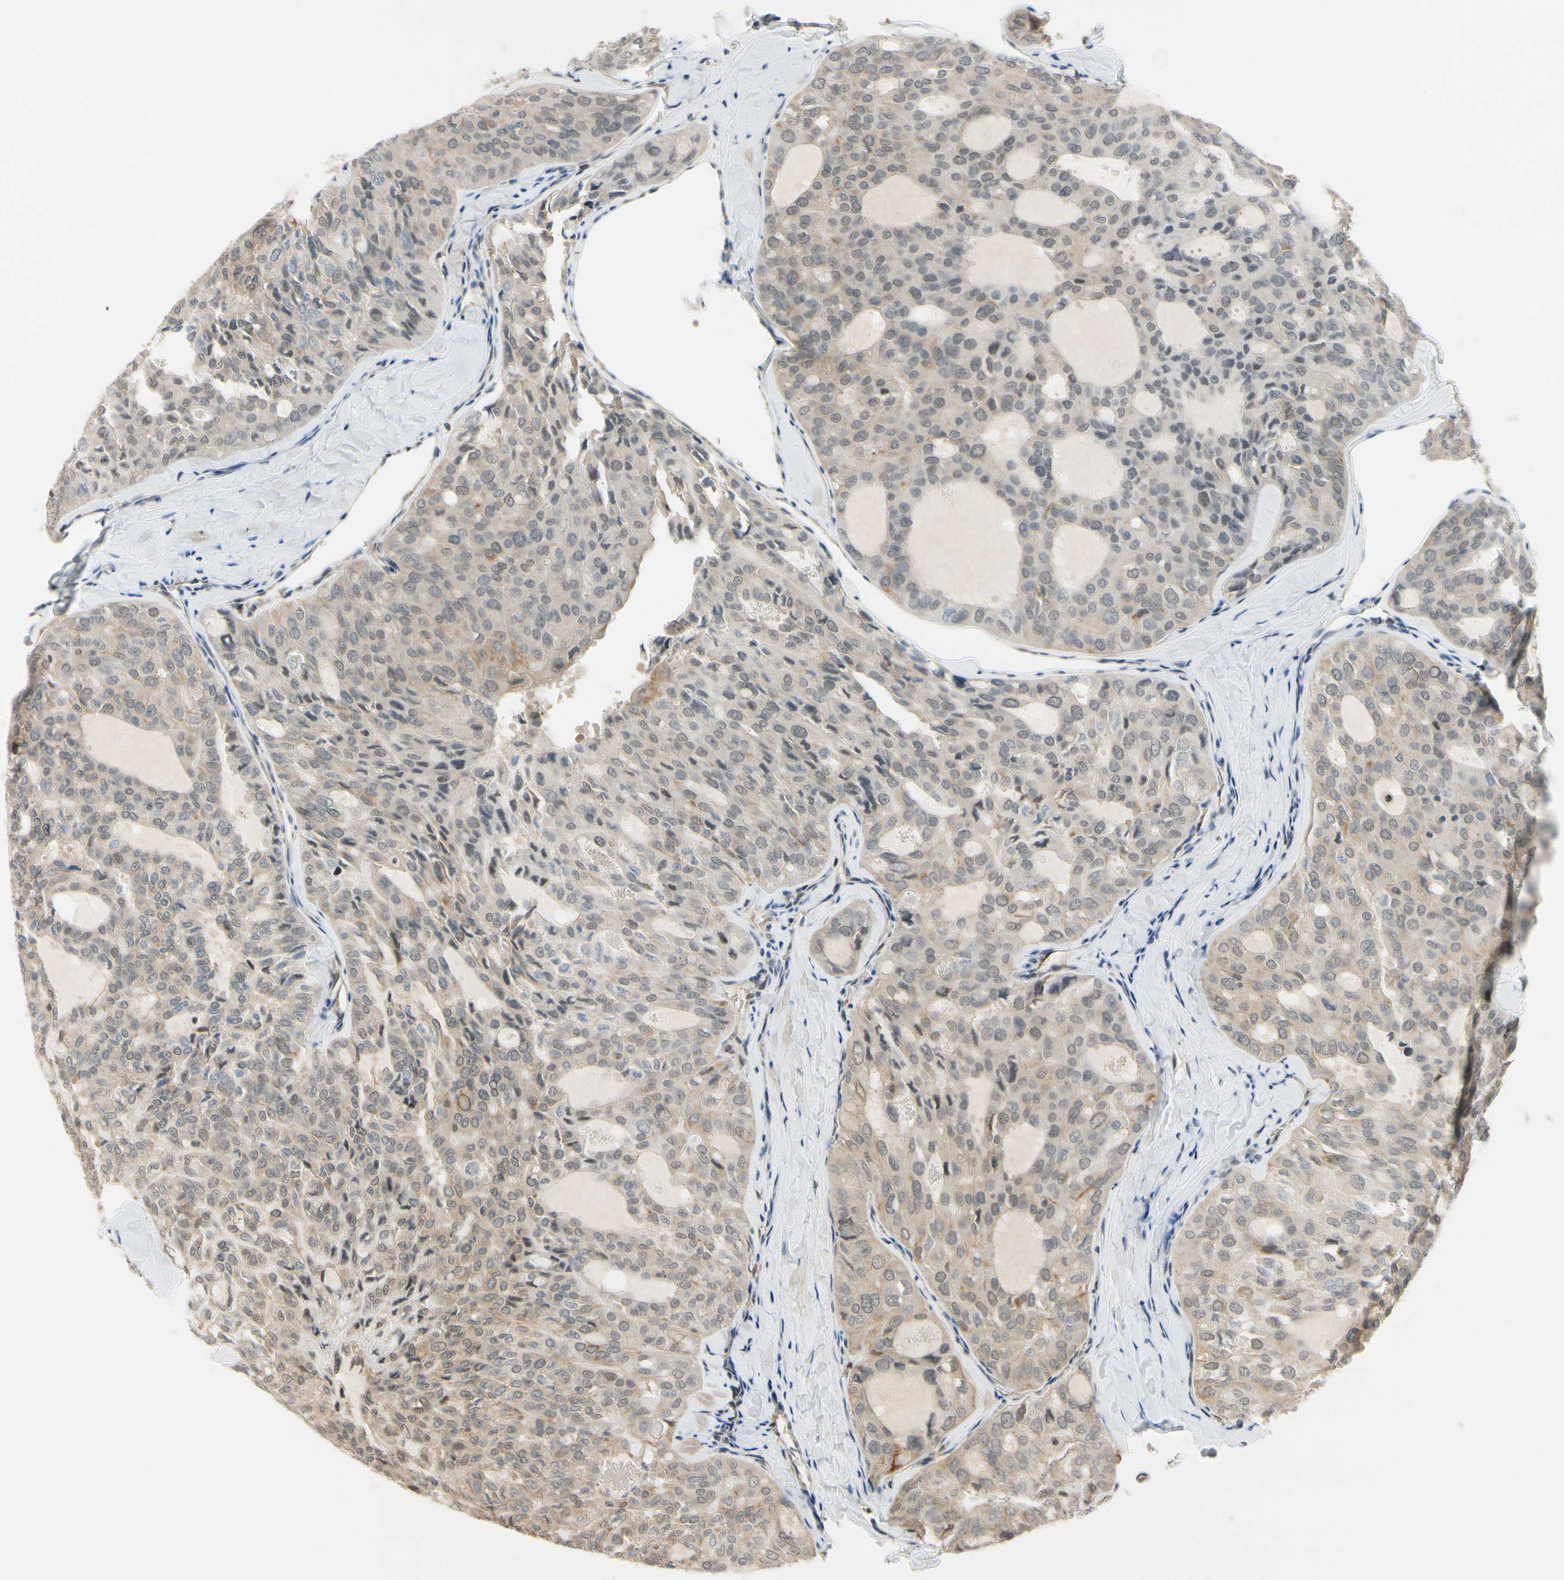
{"staining": {"intensity": "weak", "quantity": ">75%", "location": "cytoplasmic/membranous"}, "tissue": "thyroid cancer", "cell_type": "Tumor cells", "image_type": "cancer", "snomed": [{"axis": "morphology", "description": "Follicular adenoma carcinoma, NOS"}, {"axis": "topography", "description": "Thyroid gland"}], "caption": "Immunohistochemistry (IHC) (DAB) staining of thyroid follicular adenoma carcinoma displays weak cytoplasmic/membranous protein positivity in about >75% of tumor cells.", "gene": "TAF12", "patient": {"sex": "male", "age": 75}}